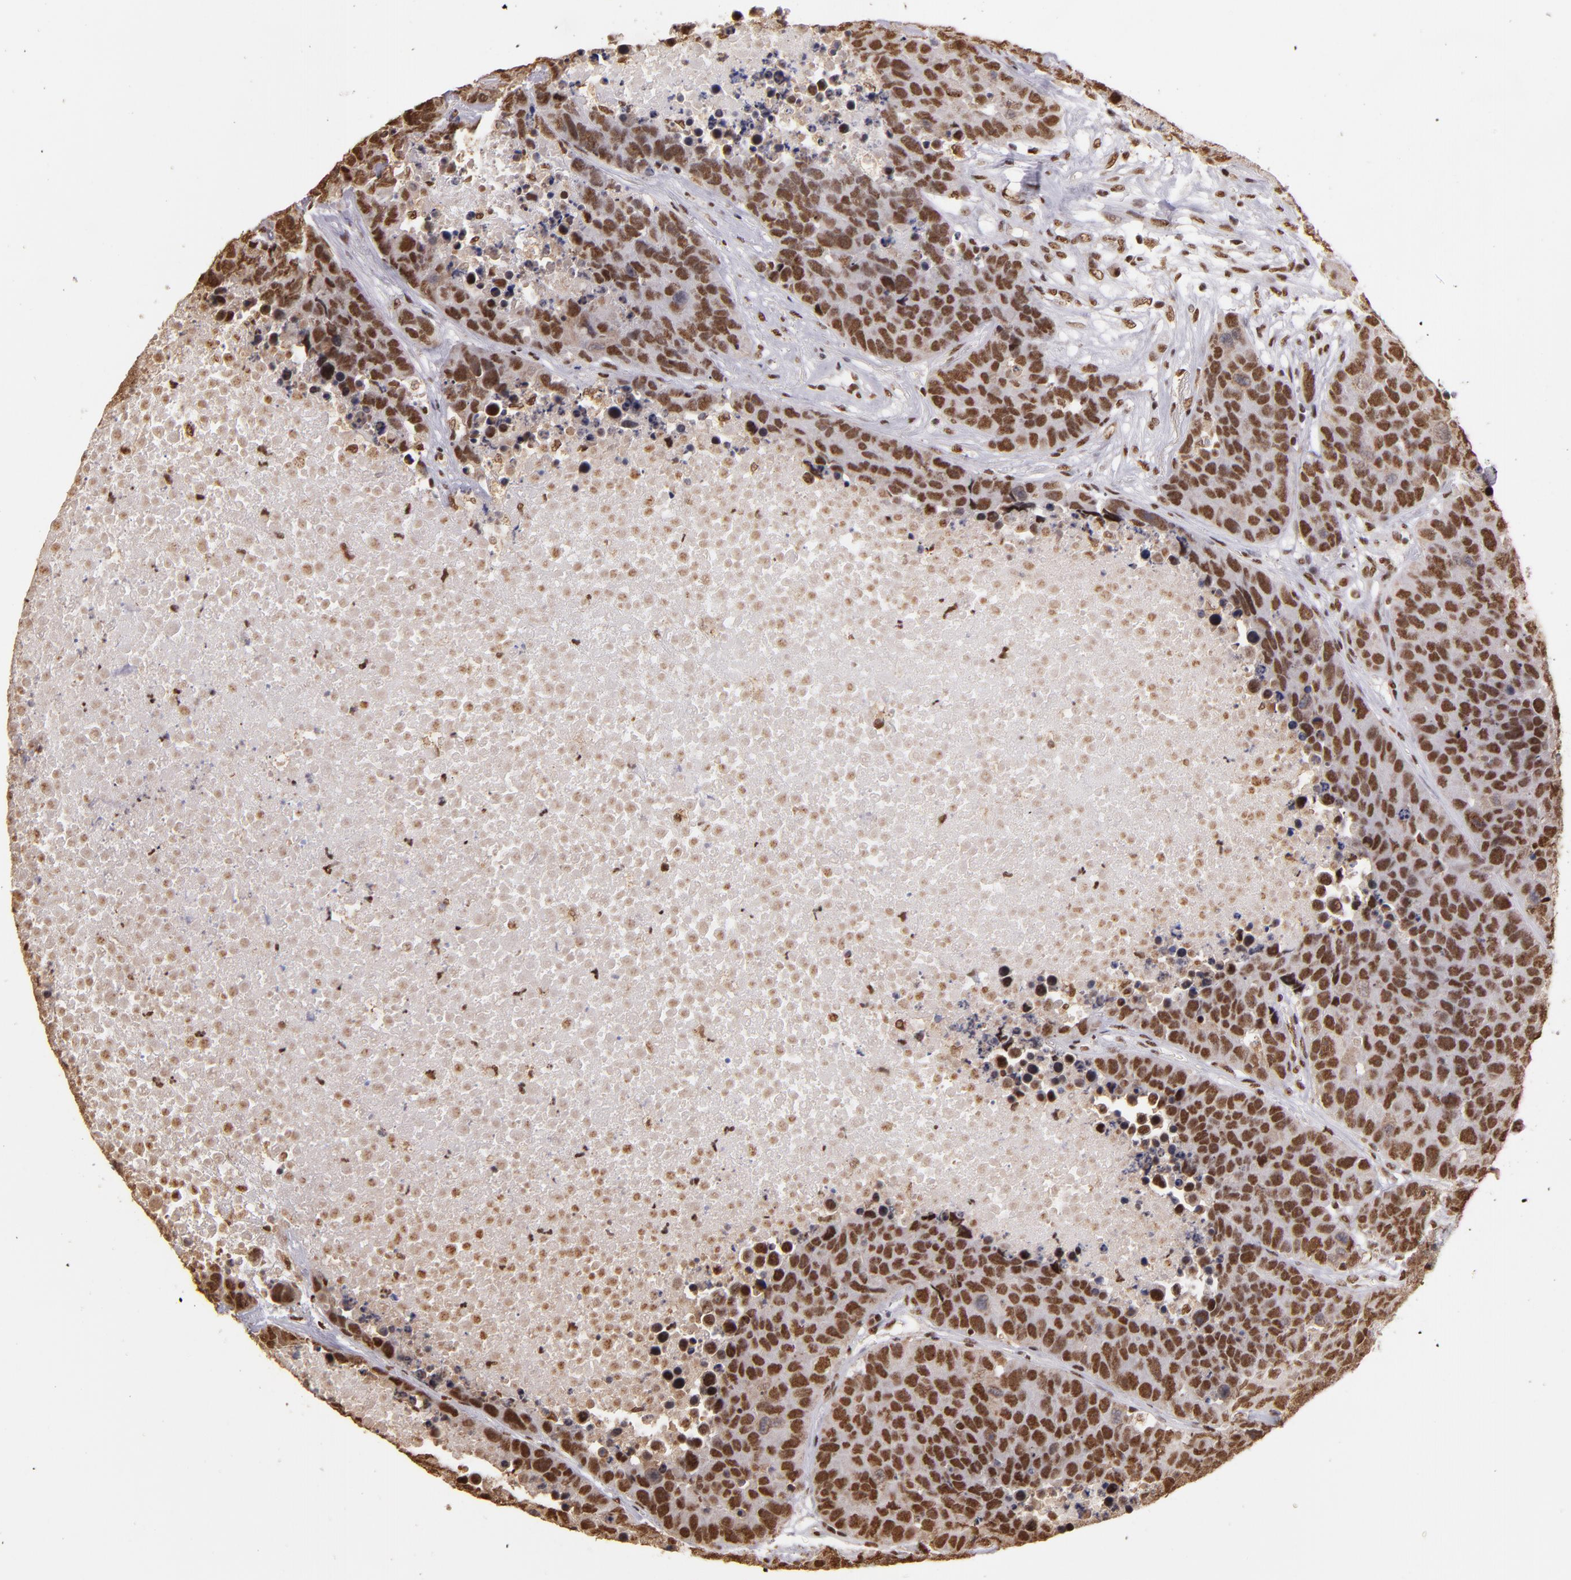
{"staining": {"intensity": "strong", "quantity": ">75%", "location": "cytoplasmic/membranous,nuclear"}, "tissue": "carcinoid", "cell_type": "Tumor cells", "image_type": "cancer", "snomed": [{"axis": "morphology", "description": "Carcinoid, malignant, NOS"}, {"axis": "topography", "description": "Lung"}], "caption": "Protein analysis of malignant carcinoid tissue displays strong cytoplasmic/membranous and nuclear positivity in approximately >75% of tumor cells.", "gene": "SP1", "patient": {"sex": "male", "age": 60}}